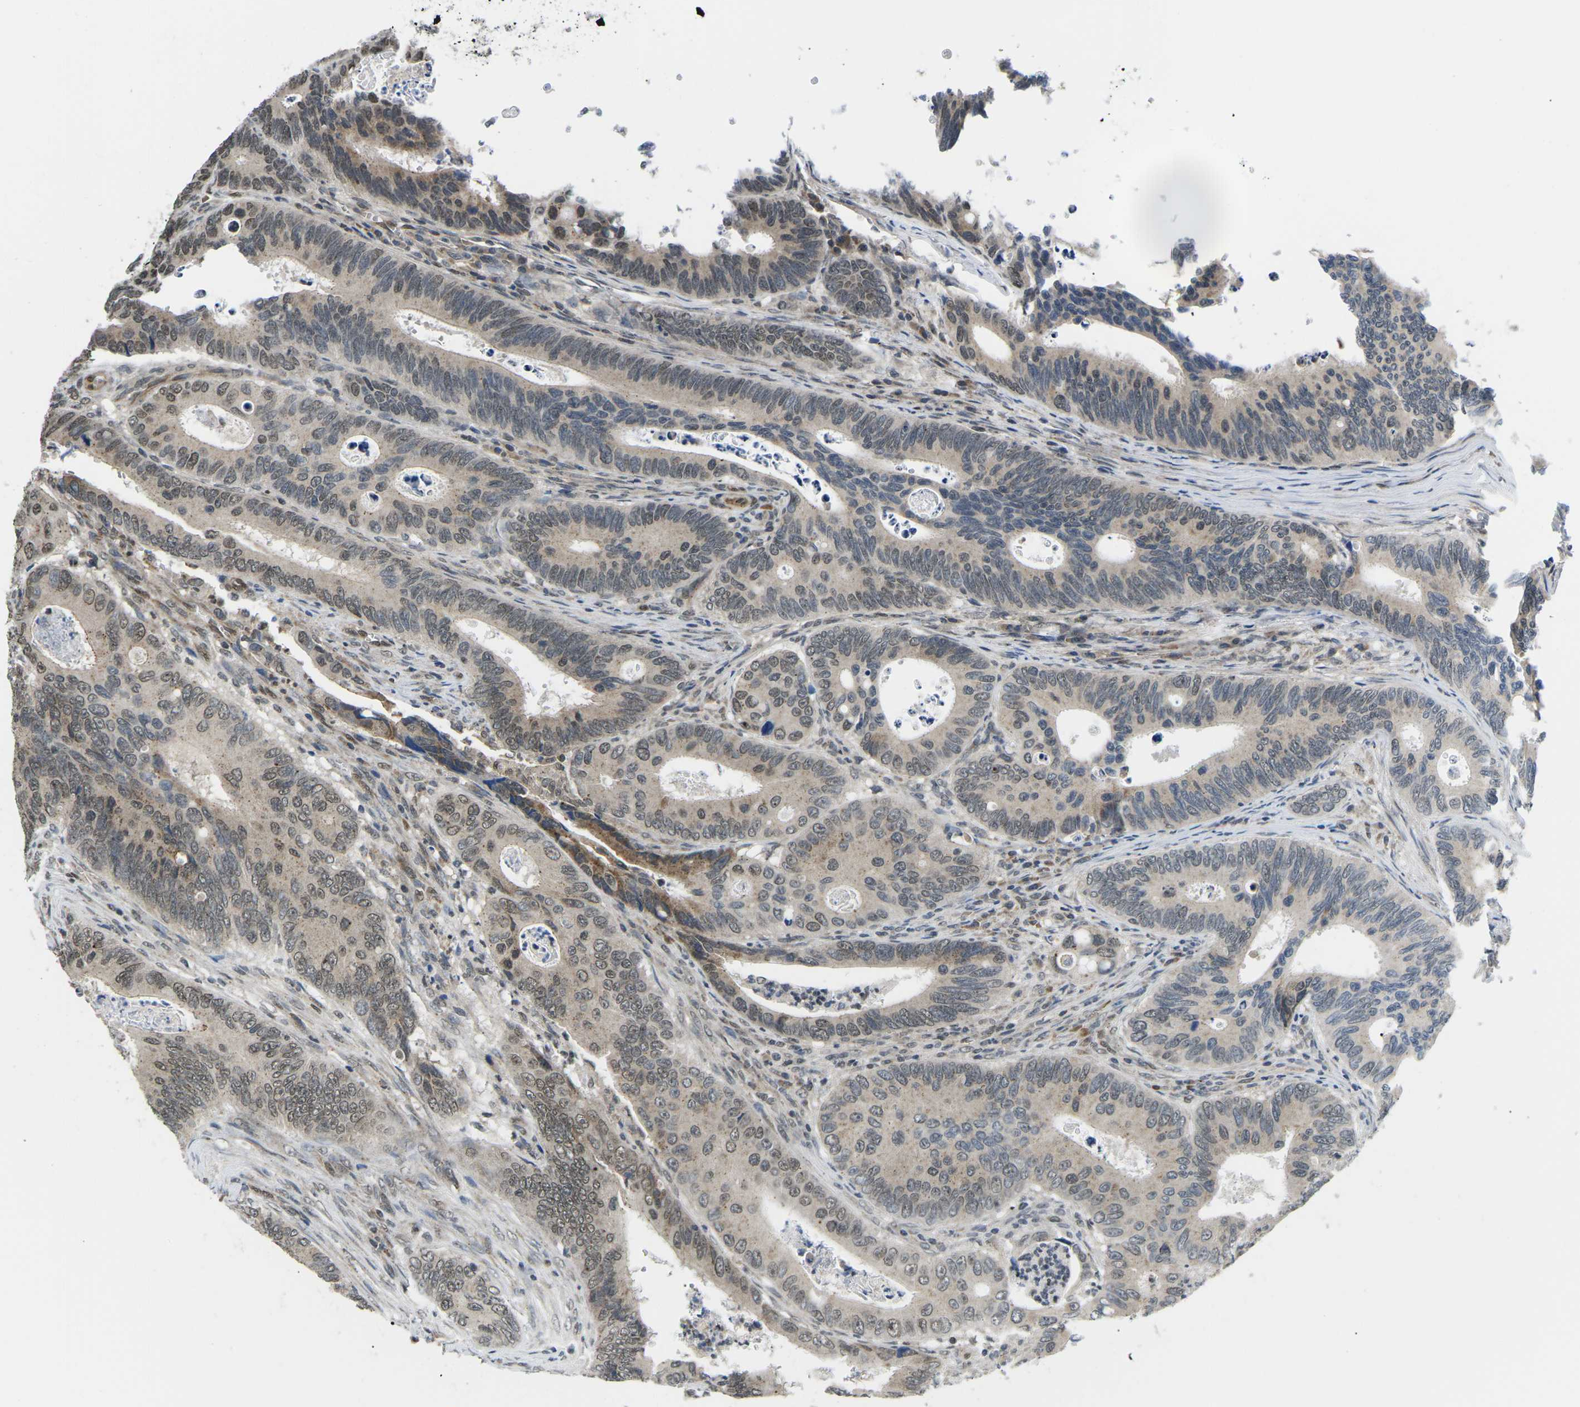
{"staining": {"intensity": "weak", "quantity": "25%-75%", "location": "cytoplasmic/membranous,nuclear"}, "tissue": "colorectal cancer", "cell_type": "Tumor cells", "image_type": "cancer", "snomed": [{"axis": "morphology", "description": "Inflammation, NOS"}, {"axis": "morphology", "description": "Adenocarcinoma, NOS"}, {"axis": "topography", "description": "Colon"}], "caption": "IHC histopathology image of neoplastic tissue: colorectal cancer (adenocarcinoma) stained using IHC displays low levels of weak protein expression localized specifically in the cytoplasmic/membranous and nuclear of tumor cells, appearing as a cytoplasmic/membranous and nuclear brown color.", "gene": "ERBB4", "patient": {"sex": "male", "age": 72}}